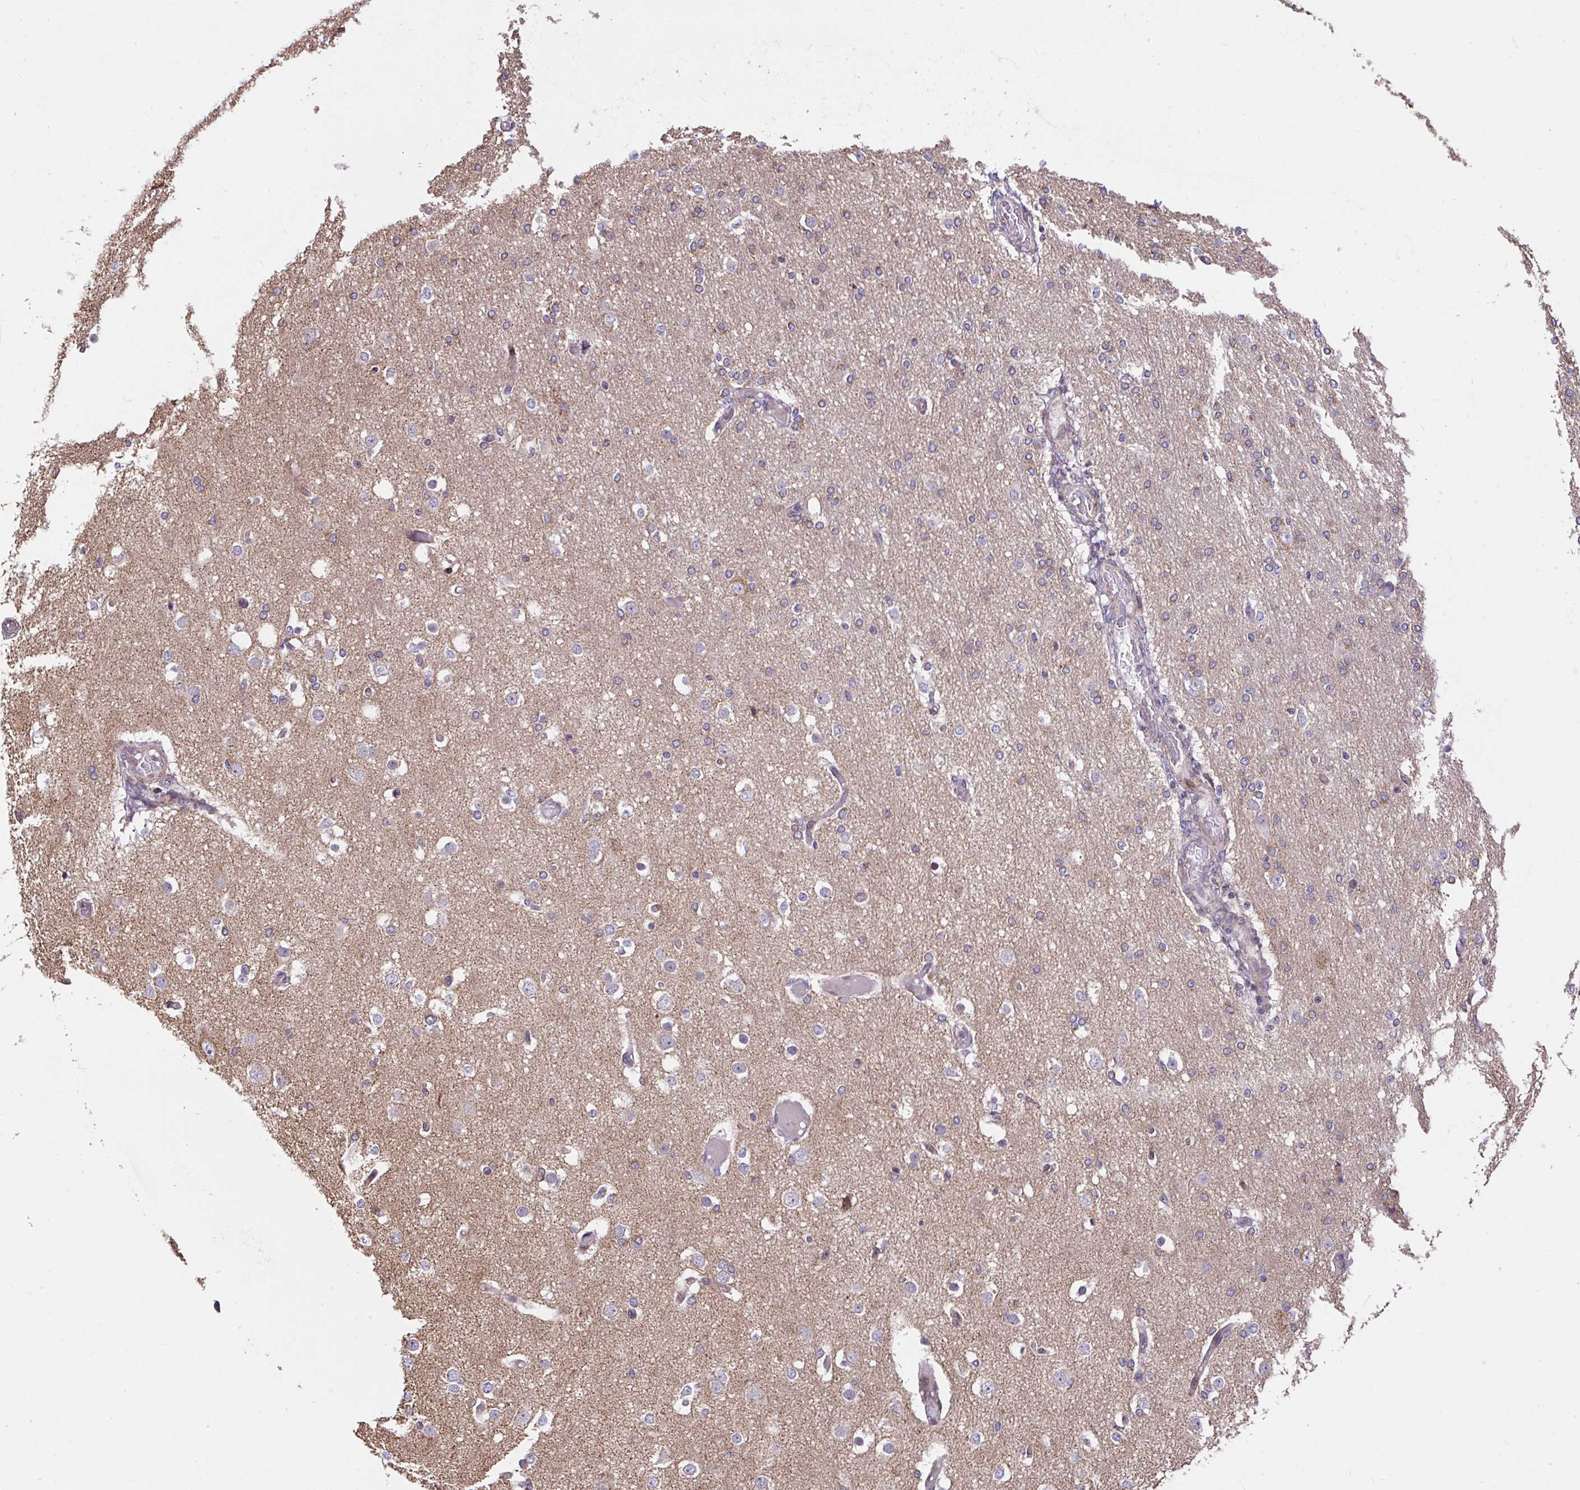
{"staining": {"intensity": "weak", "quantity": "25%-75%", "location": "cytoplasmic/membranous"}, "tissue": "cerebral cortex", "cell_type": "Endothelial cells", "image_type": "normal", "snomed": [{"axis": "morphology", "description": "Normal tissue, NOS"}, {"axis": "morphology", "description": "Inflammation, NOS"}, {"axis": "topography", "description": "Cerebral cortex"}], "caption": "A photomicrograph of human cerebral cortex stained for a protein demonstrates weak cytoplasmic/membranous brown staining in endothelial cells. (DAB (3,3'-diaminobenzidine) = brown stain, brightfield microscopy at high magnification).", "gene": "FIGNL1", "patient": {"sex": "male", "age": 6}}